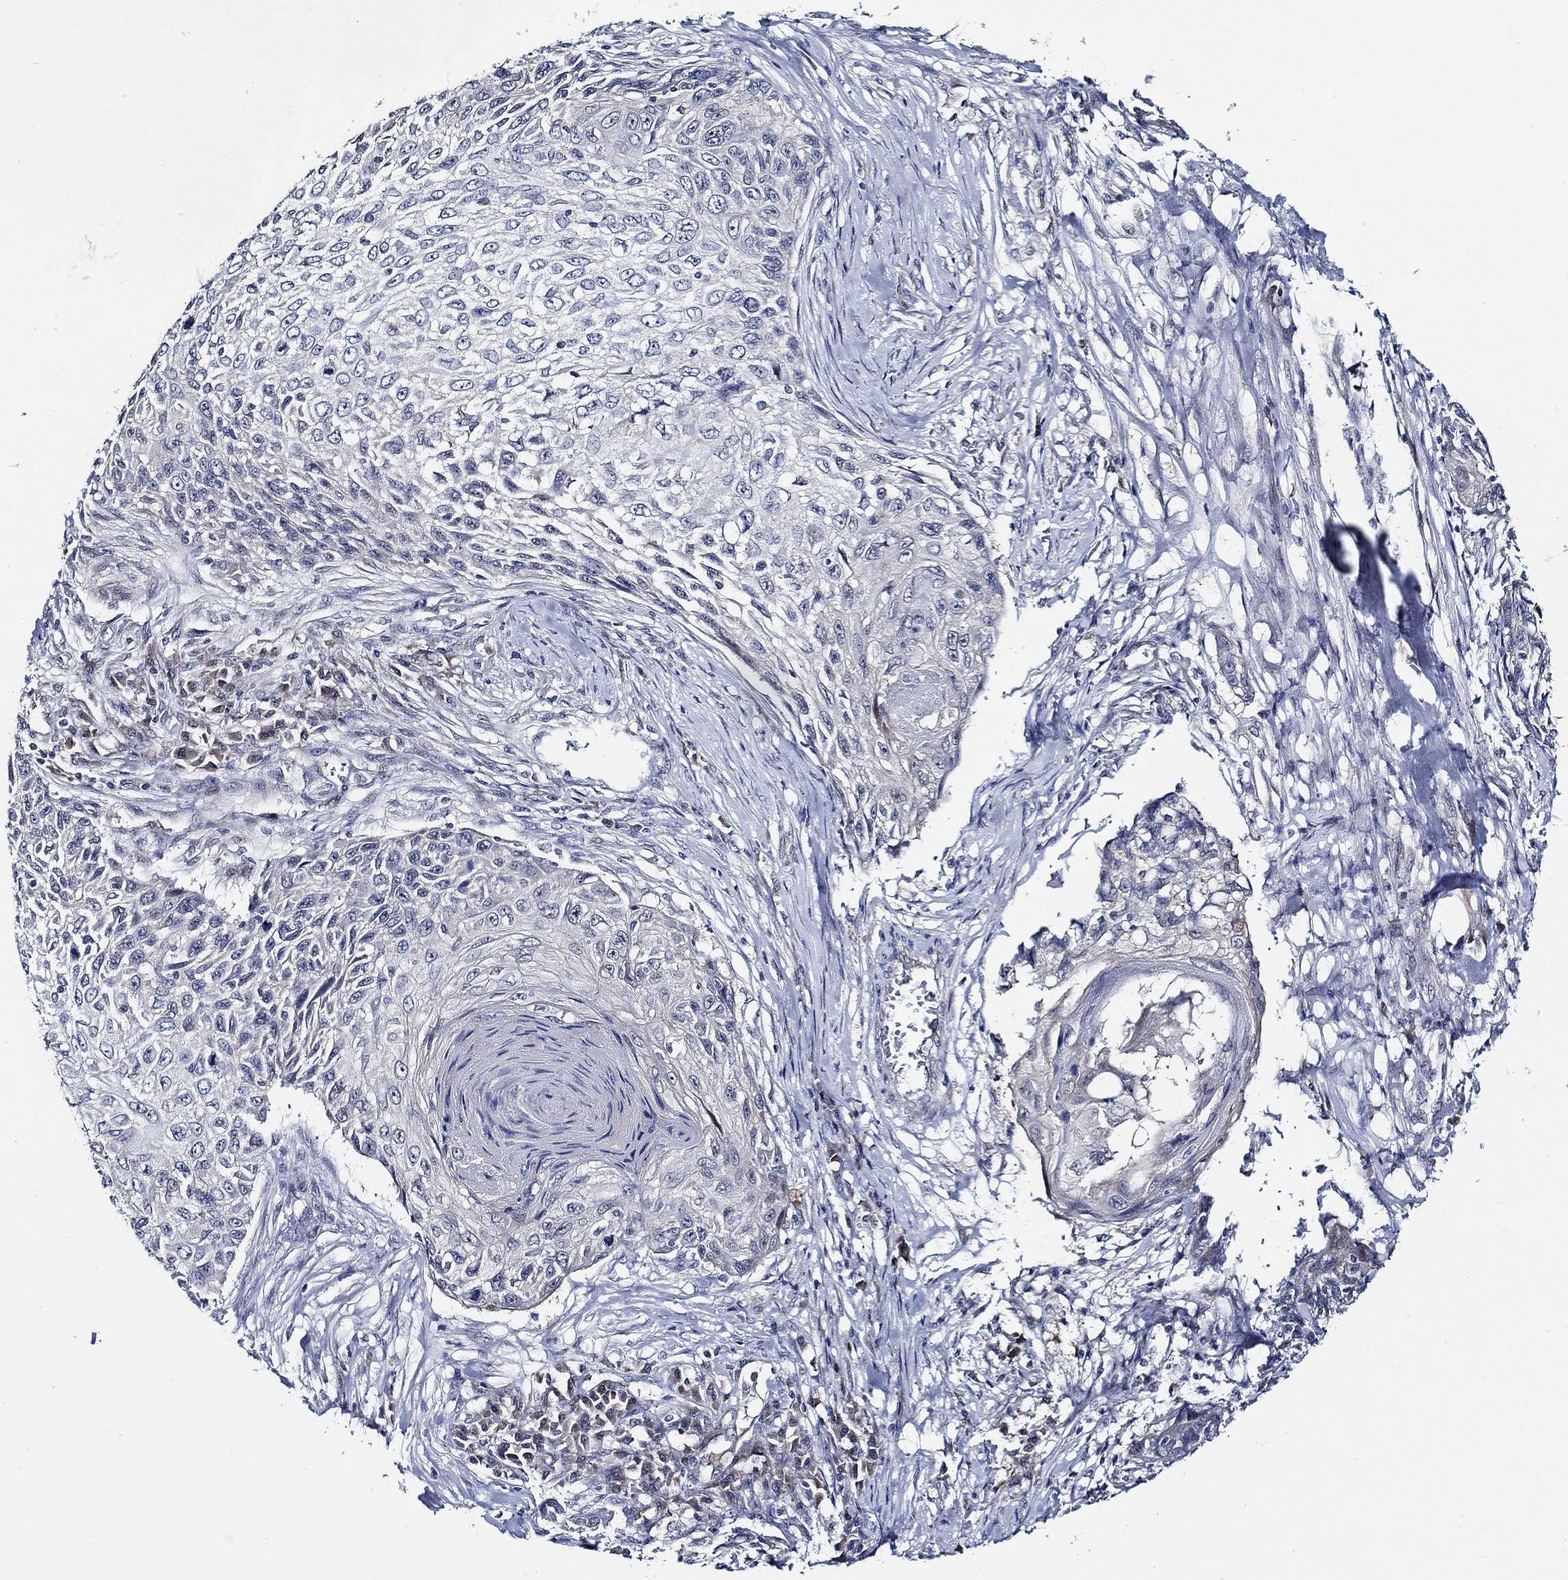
{"staining": {"intensity": "negative", "quantity": "none", "location": "none"}, "tissue": "skin cancer", "cell_type": "Tumor cells", "image_type": "cancer", "snomed": [{"axis": "morphology", "description": "Squamous cell carcinoma, NOS"}, {"axis": "topography", "description": "Skin"}], "caption": "A high-resolution photomicrograph shows IHC staining of skin squamous cell carcinoma, which reveals no significant staining in tumor cells.", "gene": "C8orf48", "patient": {"sex": "male", "age": 92}}